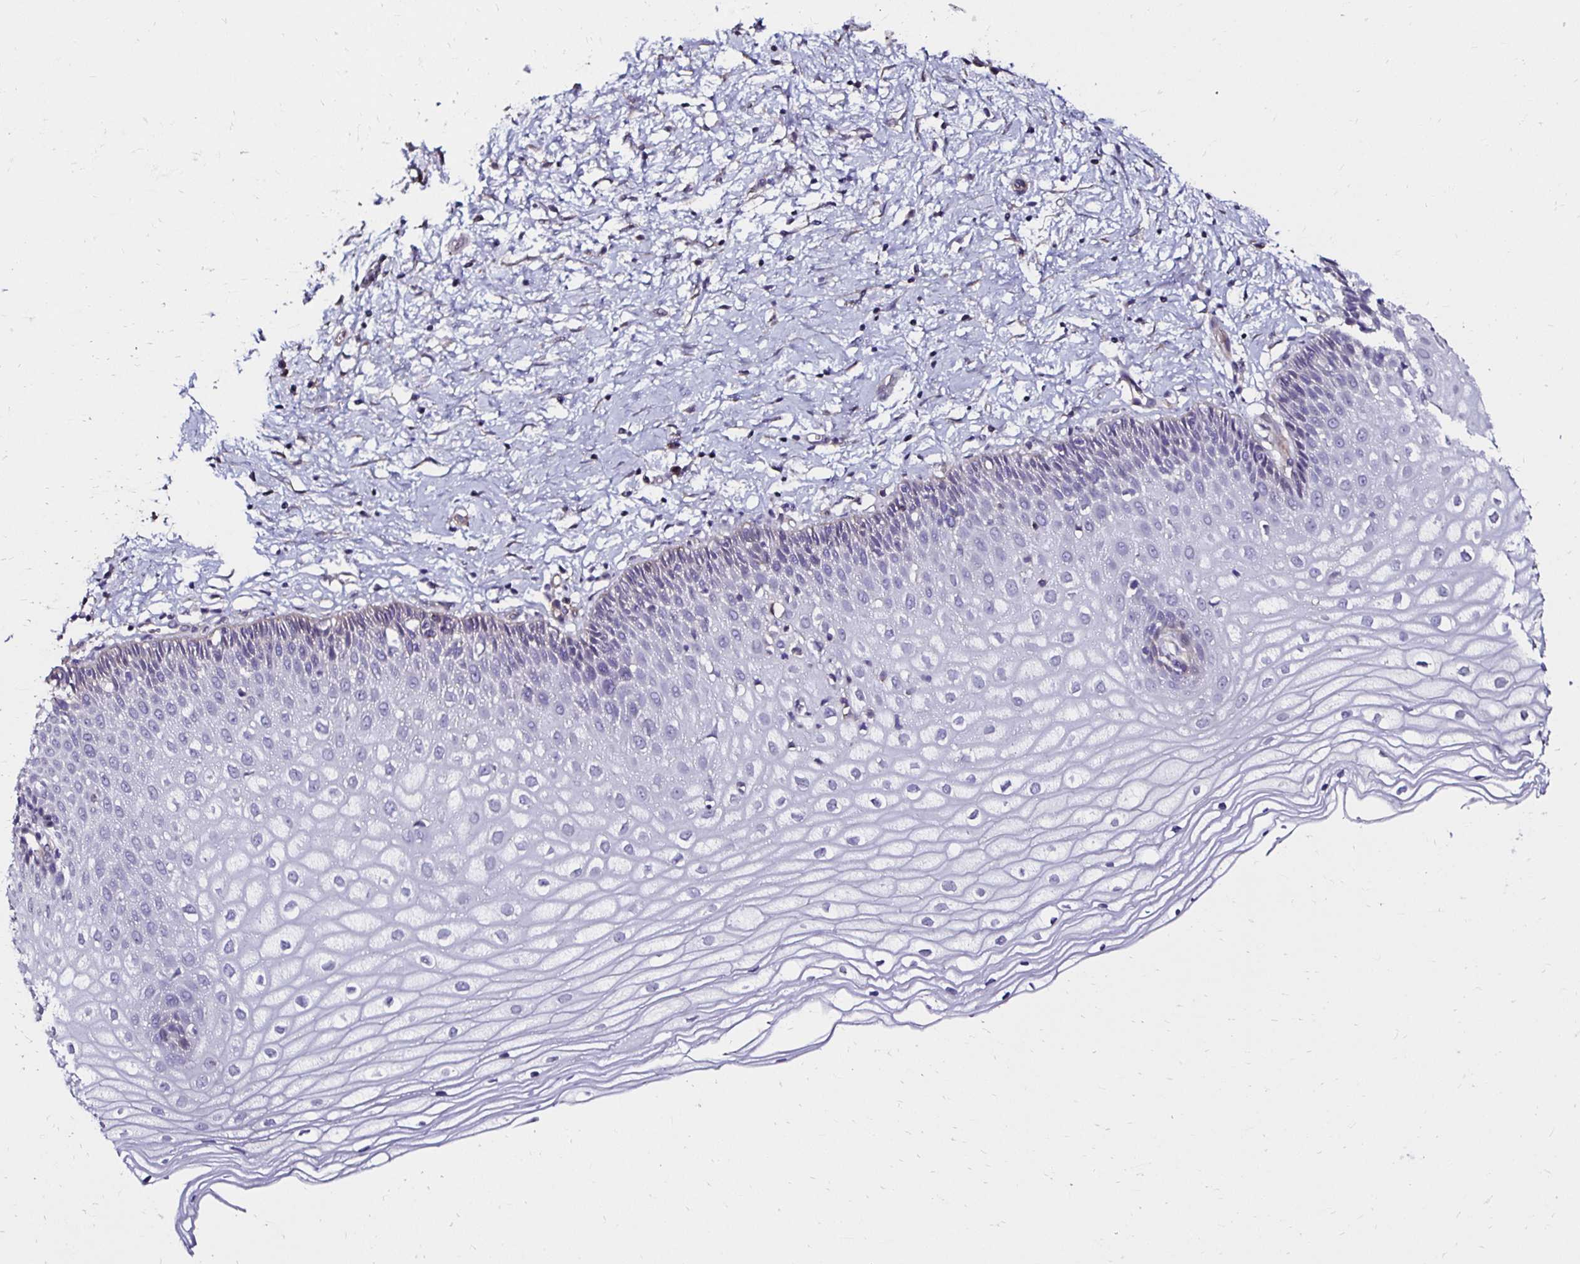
{"staining": {"intensity": "weak", "quantity": "<25%", "location": "cytoplasmic/membranous"}, "tissue": "cervix", "cell_type": "Glandular cells", "image_type": "normal", "snomed": [{"axis": "morphology", "description": "Normal tissue, NOS"}, {"axis": "topography", "description": "Cervix"}], "caption": "Immunohistochemical staining of benign cervix demonstrates no significant expression in glandular cells. (DAB immunohistochemistry (IHC) visualized using brightfield microscopy, high magnification).", "gene": "ITGB1", "patient": {"sex": "female", "age": 36}}